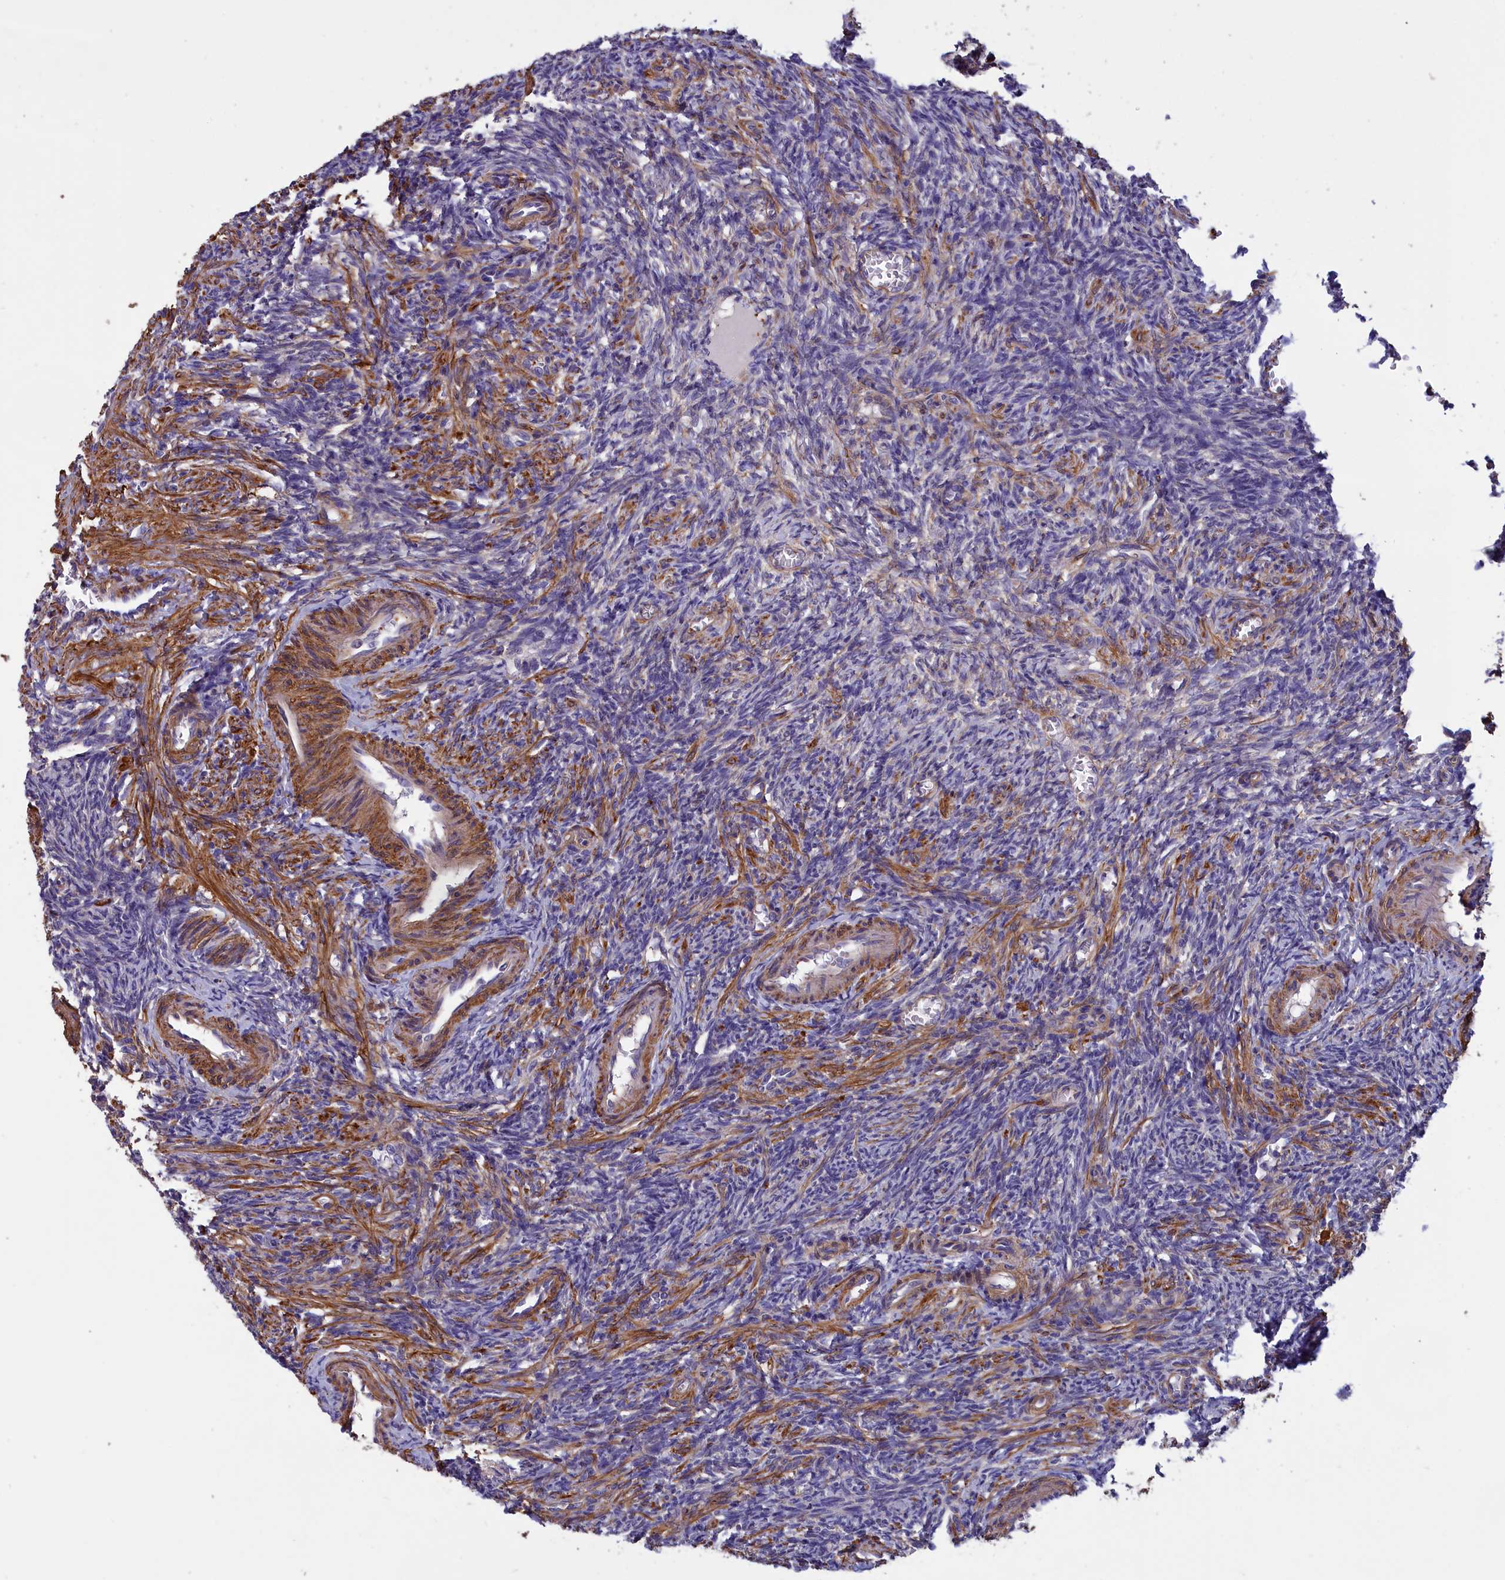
{"staining": {"intensity": "moderate", "quantity": "<25%", "location": "cytoplasmic/membranous"}, "tissue": "ovary", "cell_type": "Ovarian stroma cells", "image_type": "normal", "snomed": [{"axis": "morphology", "description": "Normal tissue, NOS"}, {"axis": "topography", "description": "Ovary"}], "caption": "Protein expression analysis of unremarkable human ovary reveals moderate cytoplasmic/membranous expression in approximately <25% of ovarian stroma cells.", "gene": "AMDHD2", "patient": {"sex": "female", "age": 27}}